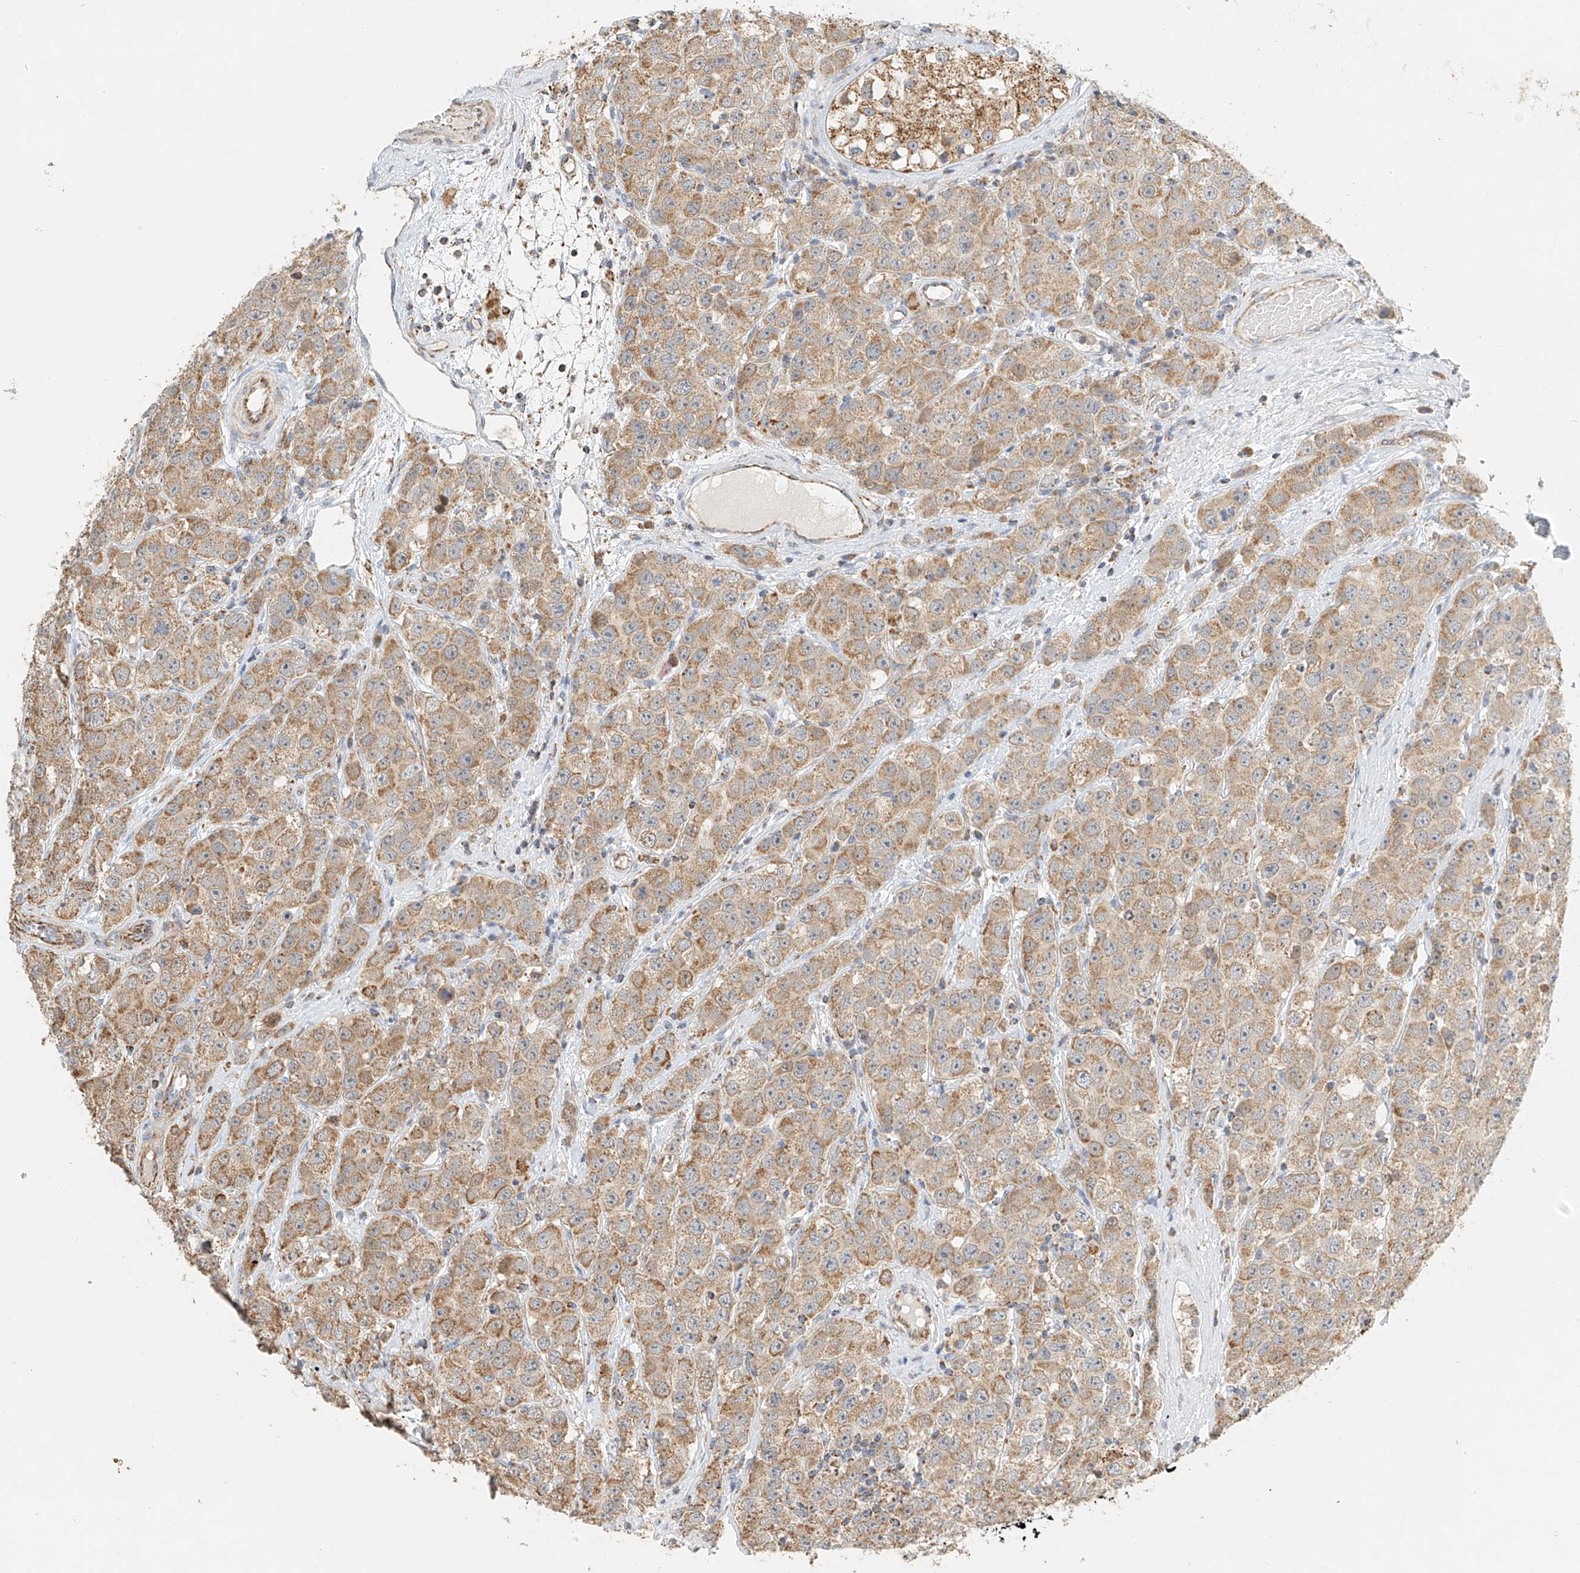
{"staining": {"intensity": "moderate", "quantity": ">75%", "location": "cytoplasmic/membranous"}, "tissue": "testis cancer", "cell_type": "Tumor cells", "image_type": "cancer", "snomed": [{"axis": "morphology", "description": "Seminoma, NOS"}, {"axis": "topography", "description": "Testis"}], "caption": "Testis seminoma stained for a protein (brown) reveals moderate cytoplasmic/membranous positive staining in approximately >75% of tumor cells.", "gene": "YIPF7", "patient": {"sex": "male", "age": 28}}